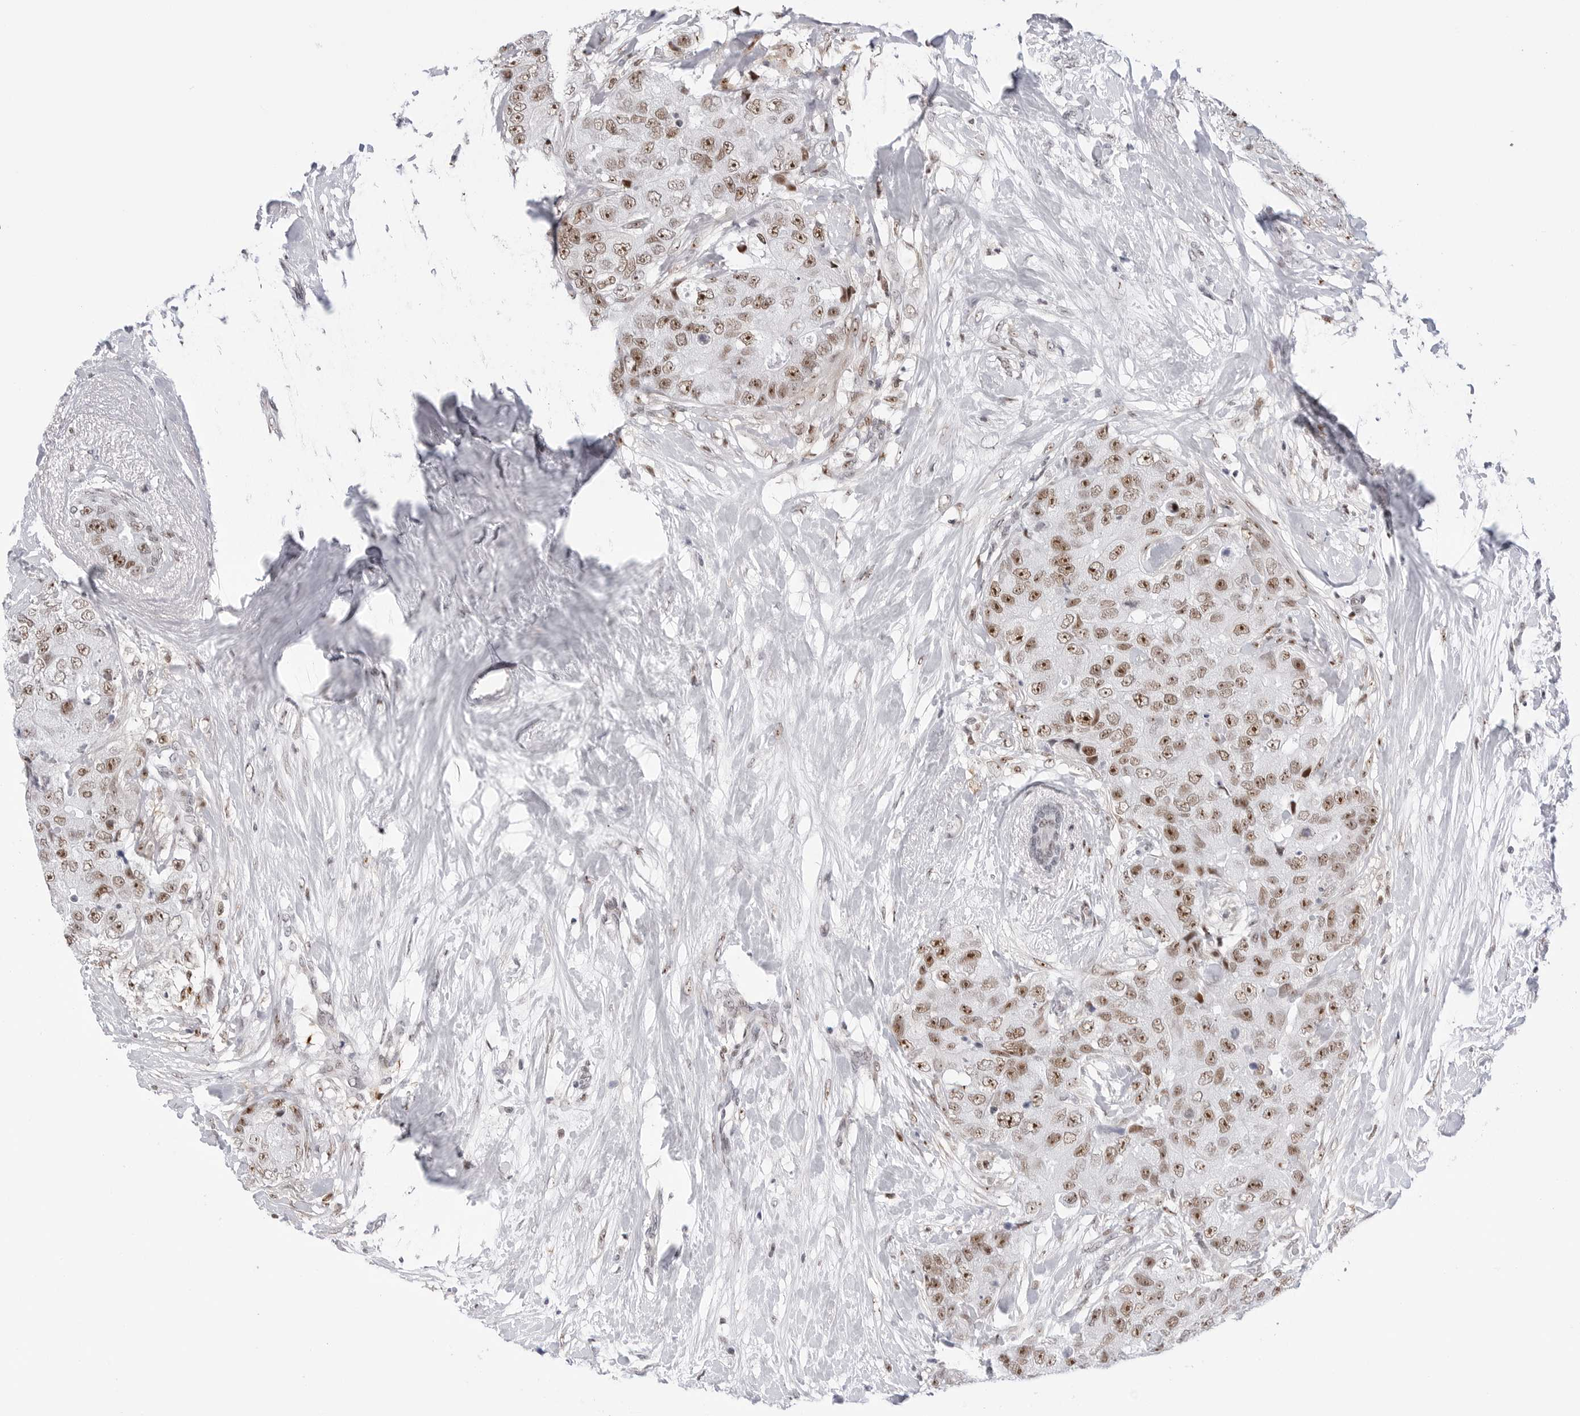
{"staining": {"intensity": "moderate", "quantity": ">75%", "location": "nuclear"}, "tissue": "breast cancer", "cell_type": "Tumor cells", "image_type": "cancer", "snomed": [{"axis": "morphology", "description": "Duct carcinoma"}, {"axis": "topography", "description": "Breast"}], "caption": "Immunohistochemistry (DAB) staining of human breast infiltrating ductal carcinoma displays moderate nuclear protein staining in about >75% of tumor cells.", "gene": "C1orf162", "patient": {"sex": "female", "age": 62}}